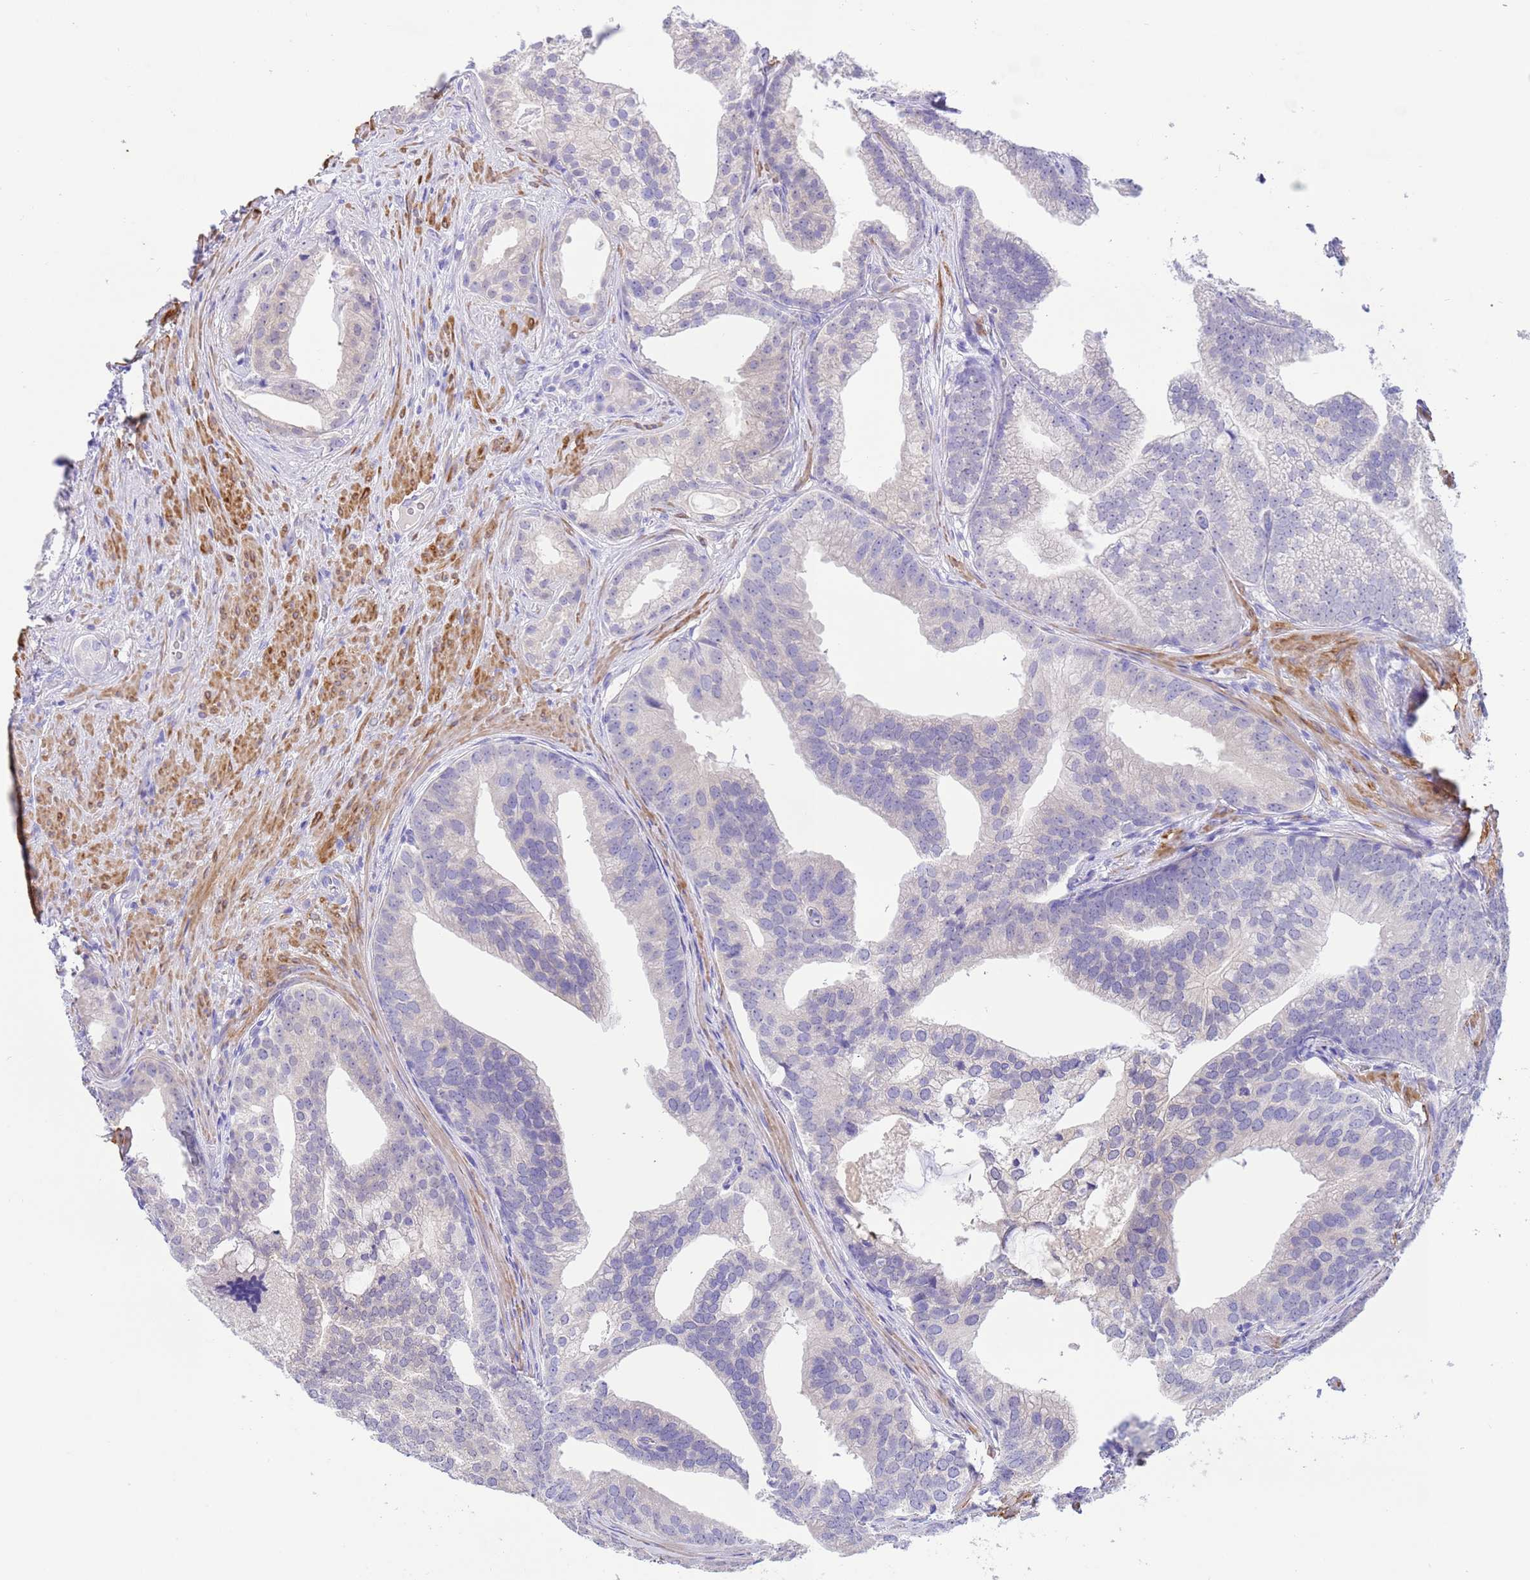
{"staining": {"intensity": "negative", "quantity": "none", "location": "none"}, "tissue": "prostate cancer", "cell_type": "Tumor cells", "image_type": "cancer", "snomed": [{"axis": "morphology", "description": "Adenocarcinoma, Low grade"}, {"axis": "topography", "description": "Prostate"}], "caption": "A photomicrograph of prostate cancer stained for a protein shows no brown staining in tumor cells.", "gene": "USP38", "patient": {"sex": "male", "age": 71}}